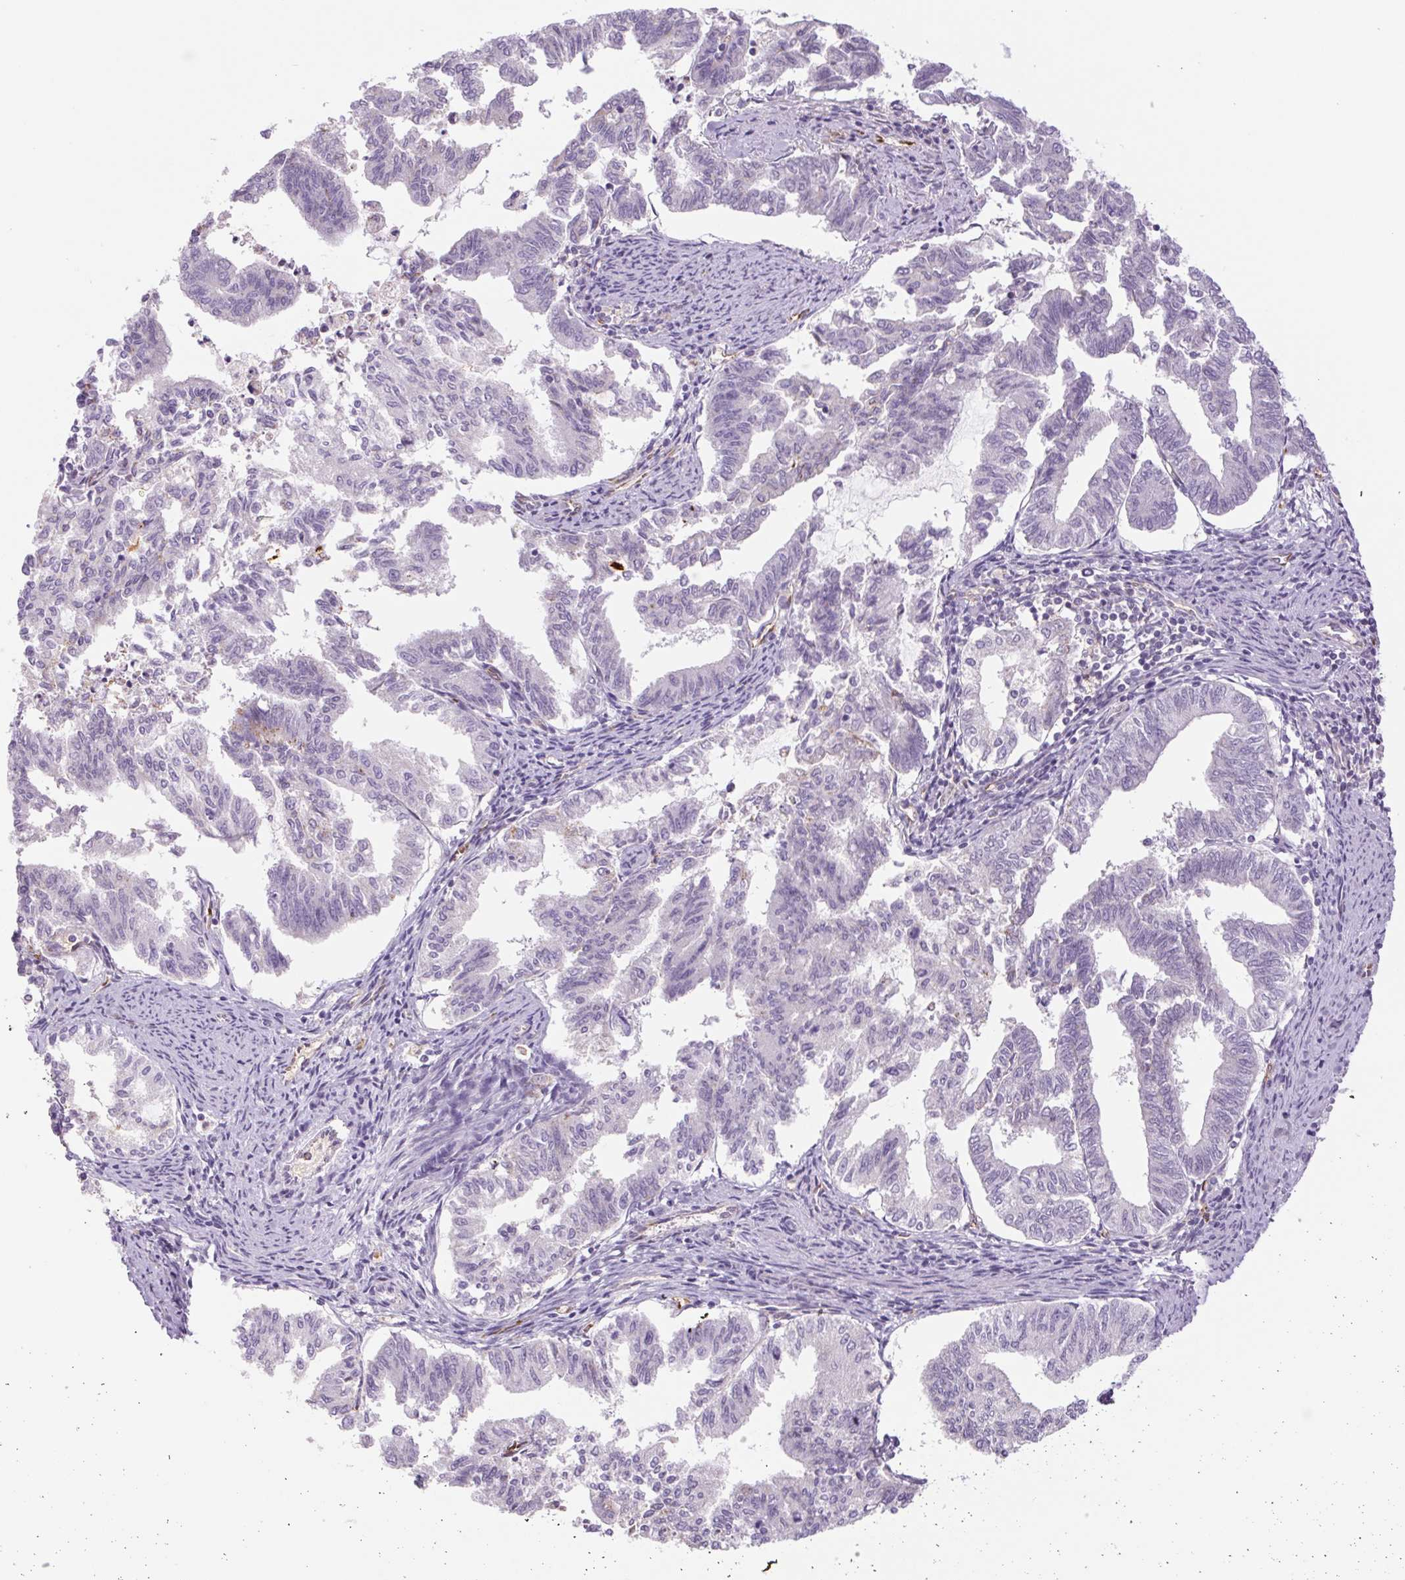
{"staining": {"intensity": "negative", "quantity": "none", "location": "none"}, "tissue": "endometrial cancer", "cell_type": "Tumor cells", "image_type": "cancer", "snomed": [{"axis": "morphology", "description": "Adenocarcinoma, NOS"}, {"axis": "topography", "description": "Endometrium"}], "caption": "Tumor cells are negative for brown protein staining in endometrial cancer.", "gene": "IGFL3", "patient": {"sex": "female", "age": 79}}